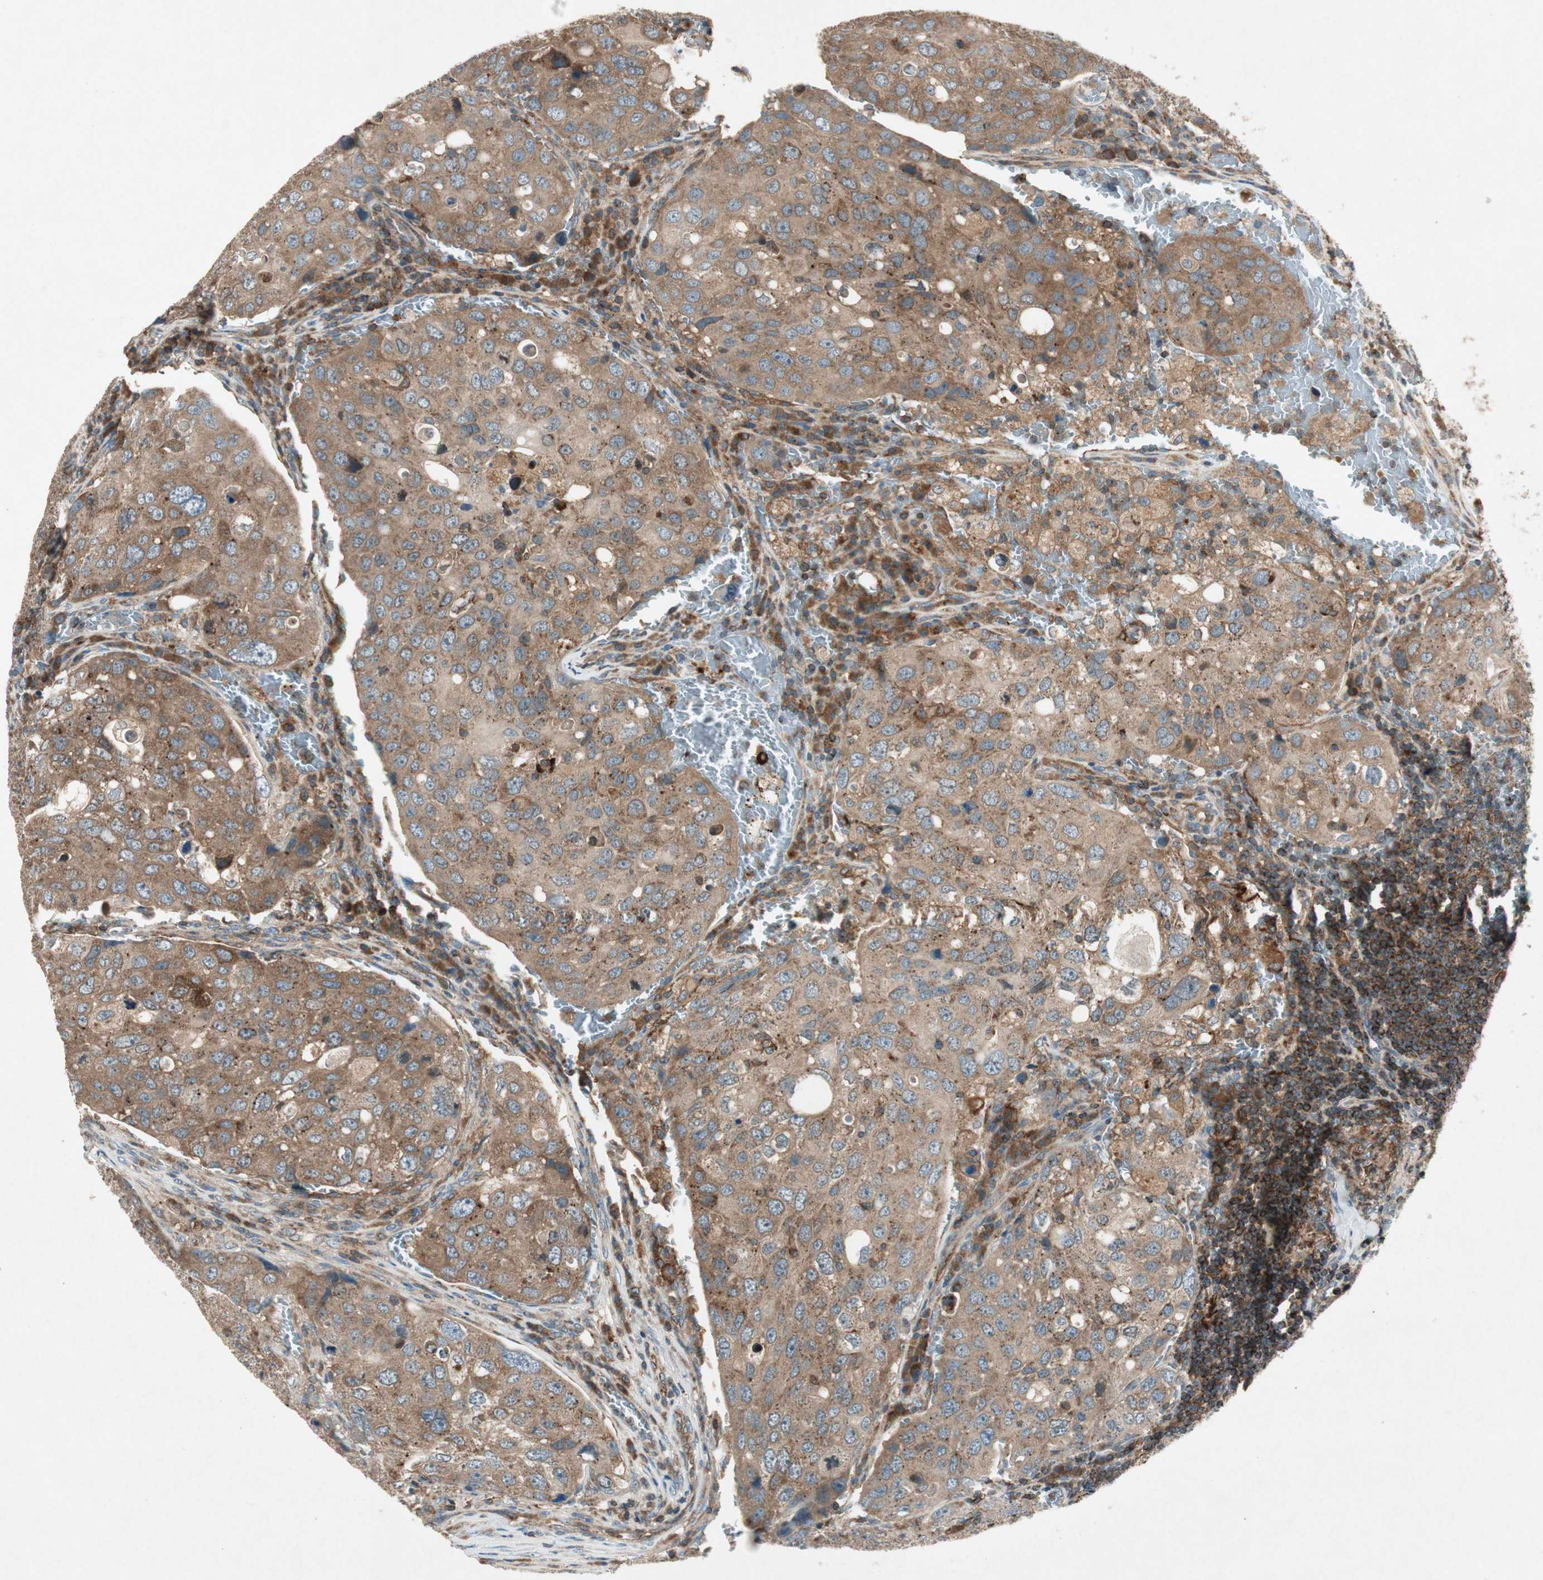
{"staining": {"intensity": "moderate", "quantity": ">75%", "location": "cytoplasmic/membranous"}, "tissue": "urothelial cancer", "cell_type": "Tumor cells", "image_type": "cancer", "snomed": [{"axis": "morphology", "description": "Urothelial carcinoma, High grade"}, {"axis": "topography", "description": "Lymph node"}, {"axis": "topography", "description": "Urinary bladder"}], "caption": "Immunohistochemical staining of human urothelial cancer displays medium levels of moderate cytoplasmic/membranous staining in approximately >75% of tumor cells.", "gene": "CHADL", "patient": {"sex": "male", "age": 51}}